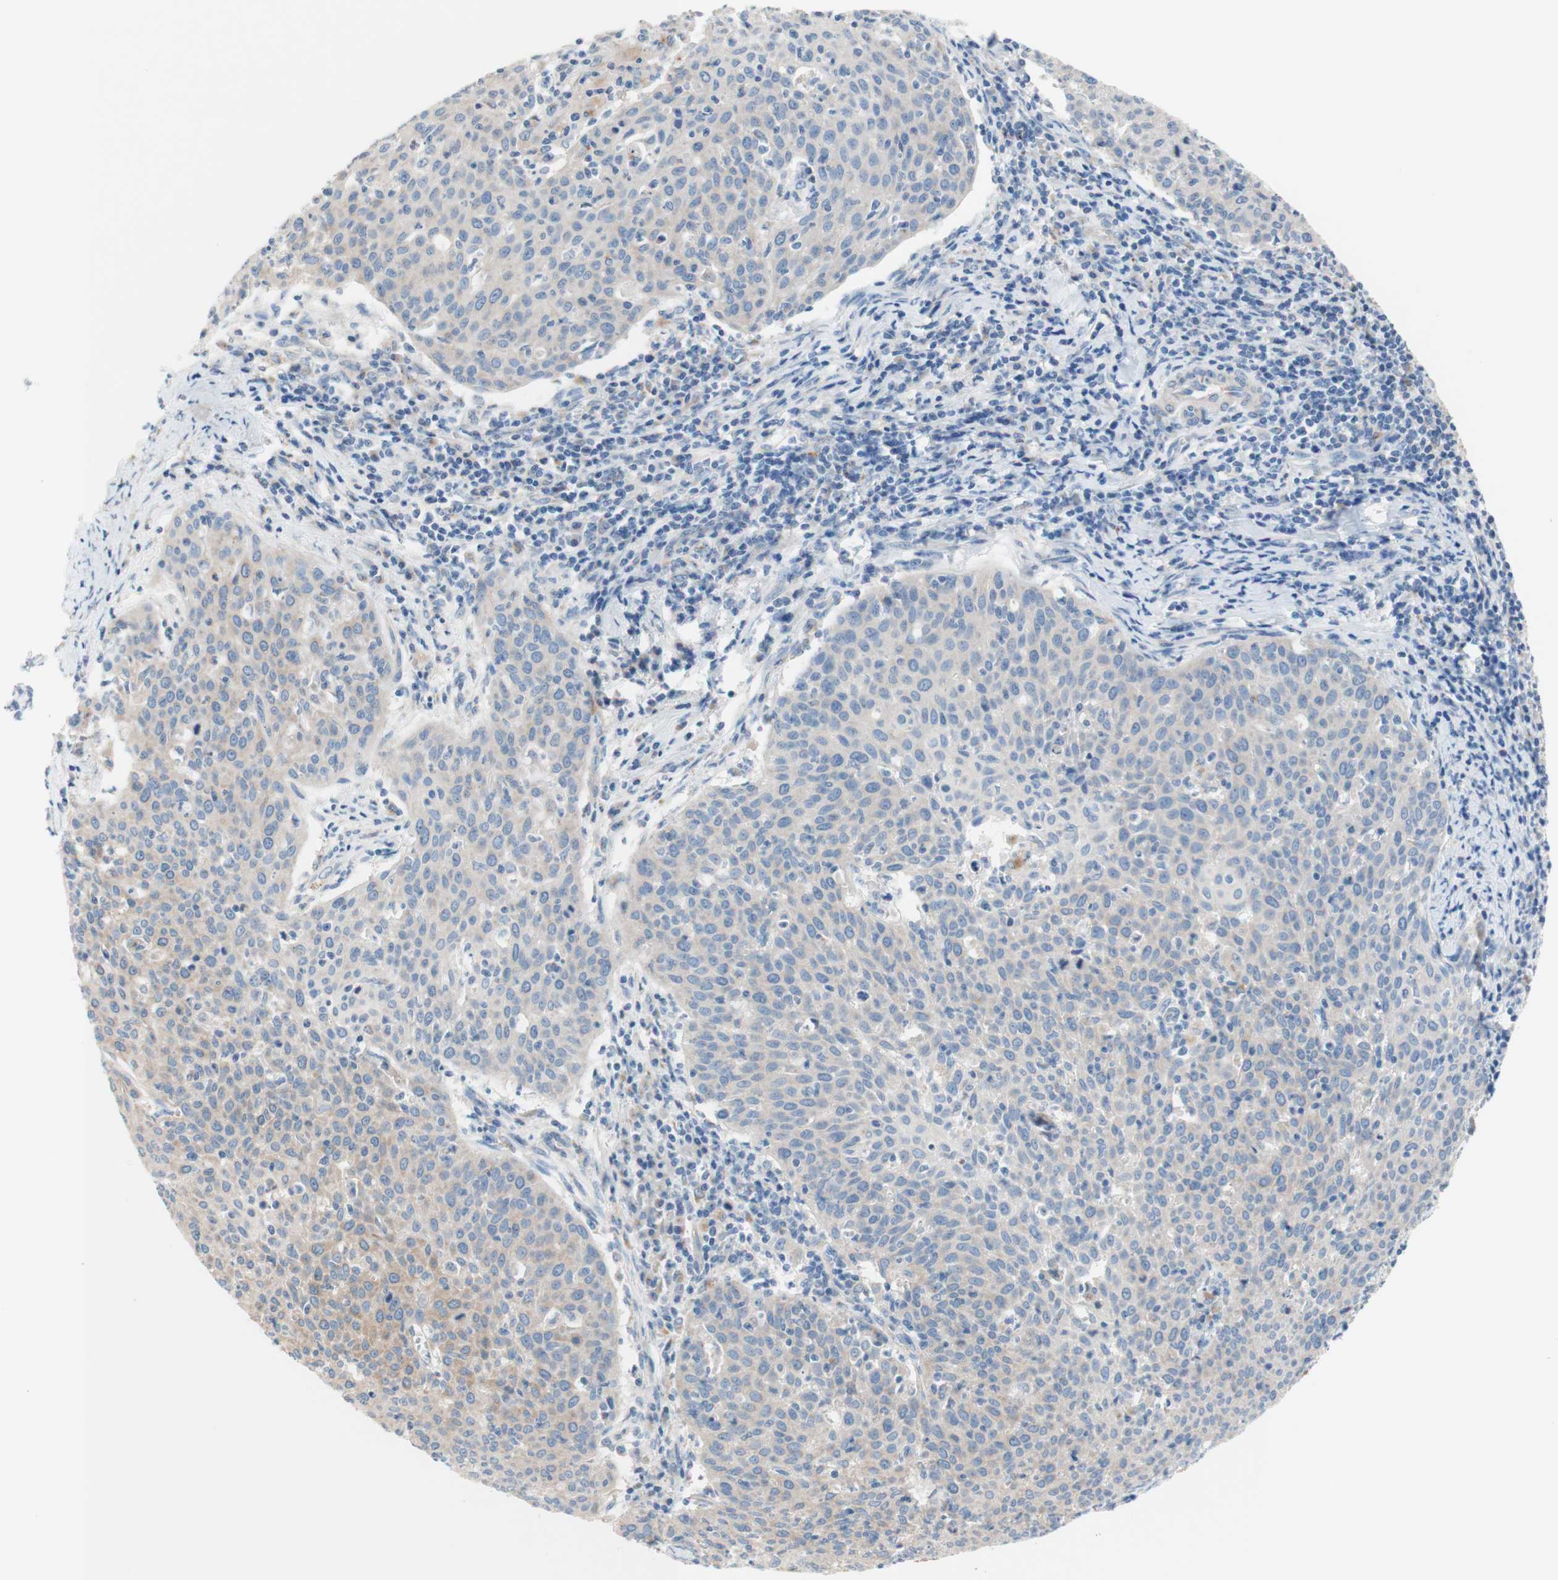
{"staining": {"intensity": "weak", "quantity": ">75%", "location": "cytoplasmic/membranous"}, "tissue": "cervical cancer", "cell_type": "Tumor cells", "image_type": "cancer", "snomed": [{"axis": "morphology", "description": "Squamous cell carcinoma, NOS"}, {"axis": "topography", "description": "Cervix"}], "caption": "A low amount of weak cytoplasmic/membranous expression is seen in about >75% of tumor cells in cervical cancer tissue.", "gene": "F3", "patient": {"sex": "female", "age": 38}}